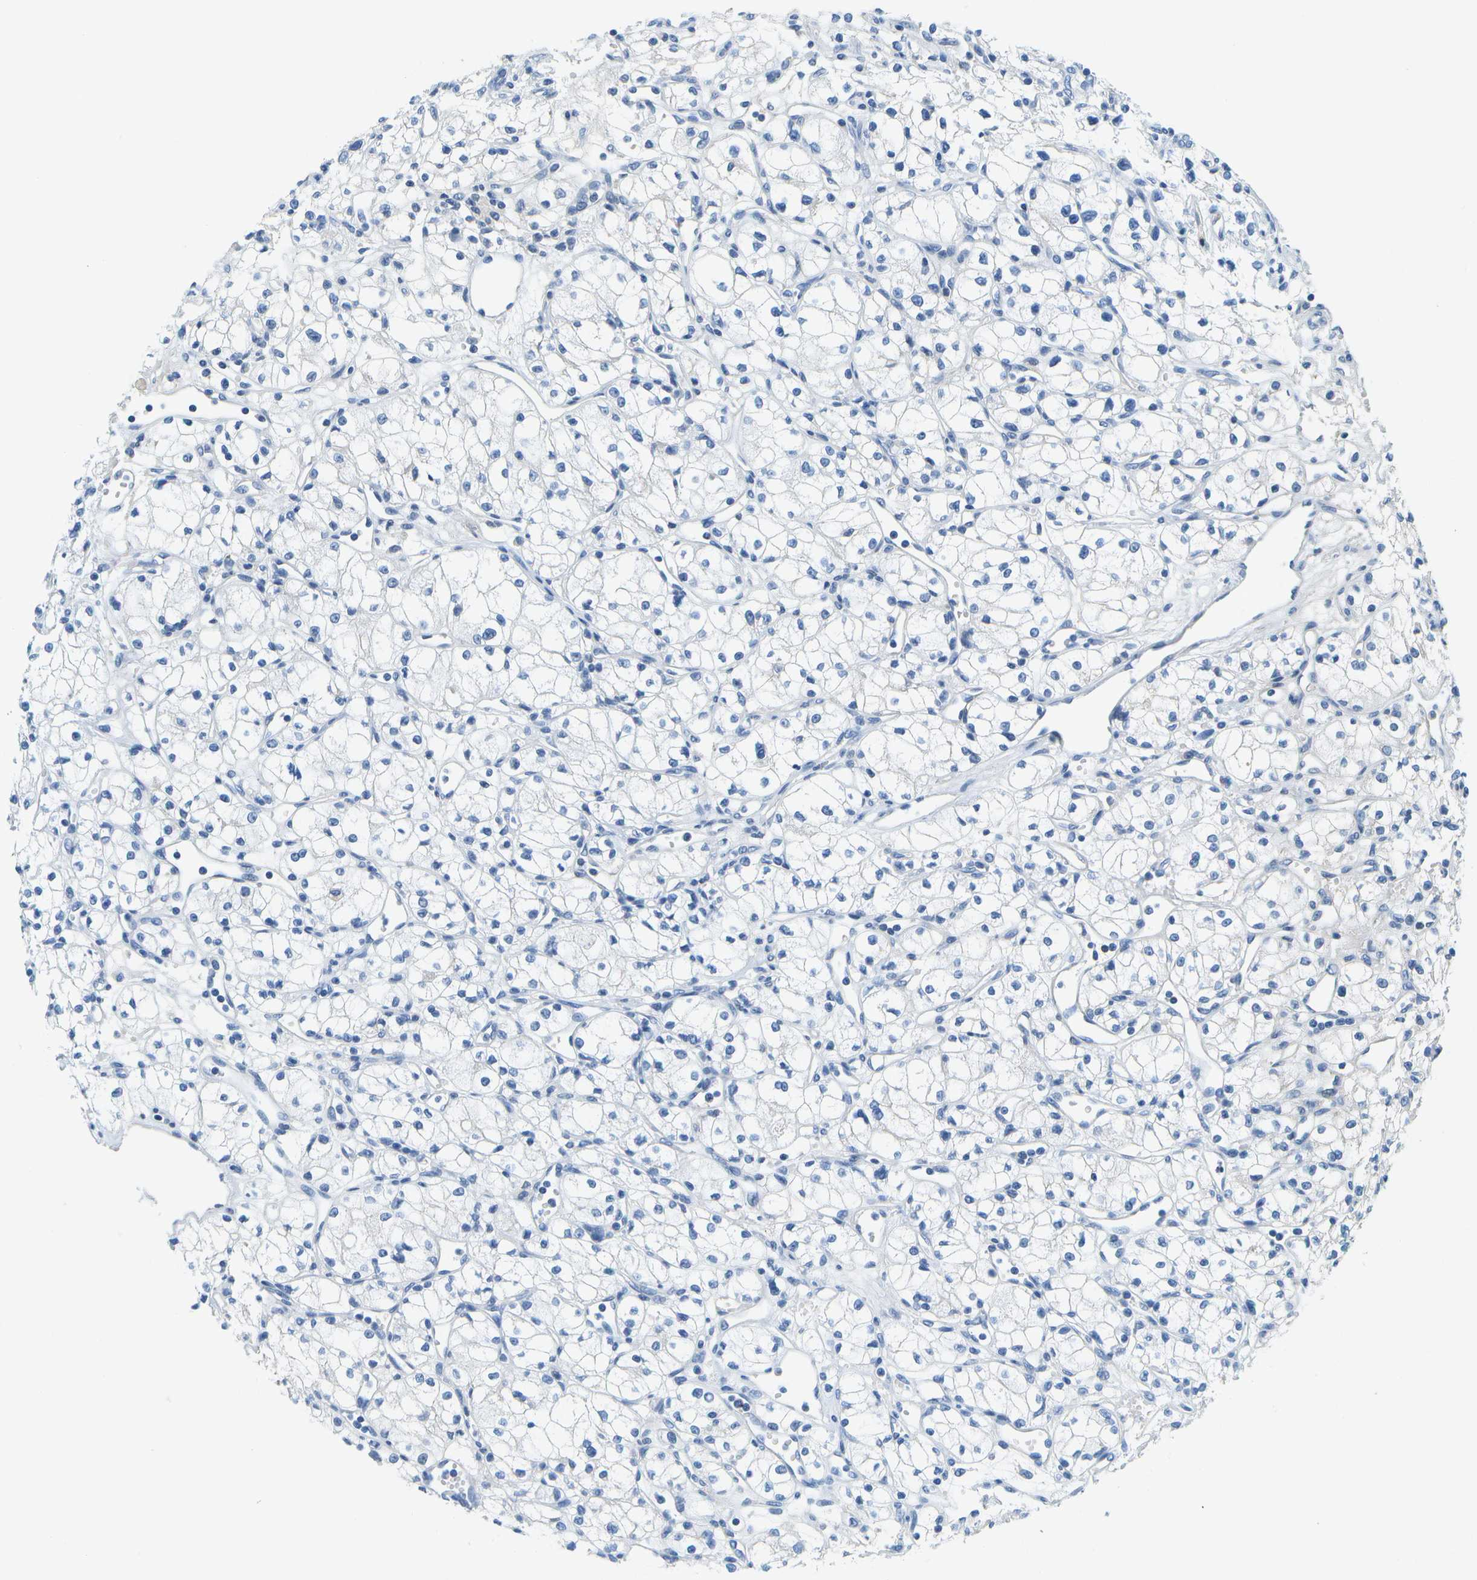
{"staining": {"intensity": "negative", "quantity": "none", "location": "none"}, "tissue": "renal cancer", "cell_type": "Tumor cells", "image_type": "cancer", "snomed": [{"axis": "morphology", "description": "Normal tissue, NOS"}, {"axis": "morphology", "description": "Adenocarcinoma, NOS"}, {"axis": "topography", "description": "Kidney"}], "caption": "Photomicrograph shows no protein positivity in tumor cells of adenocarcinoma (renal) tissue. (Stains: DAB (3,3'-diaminobenzidine) immunohistochemistry (IHC) with hematoxylin counter stain, Microscopy: brightfield microscopy at high magnification).", "gene": "SERPINA1", "patient": {"sex": "male", "age": 59}}